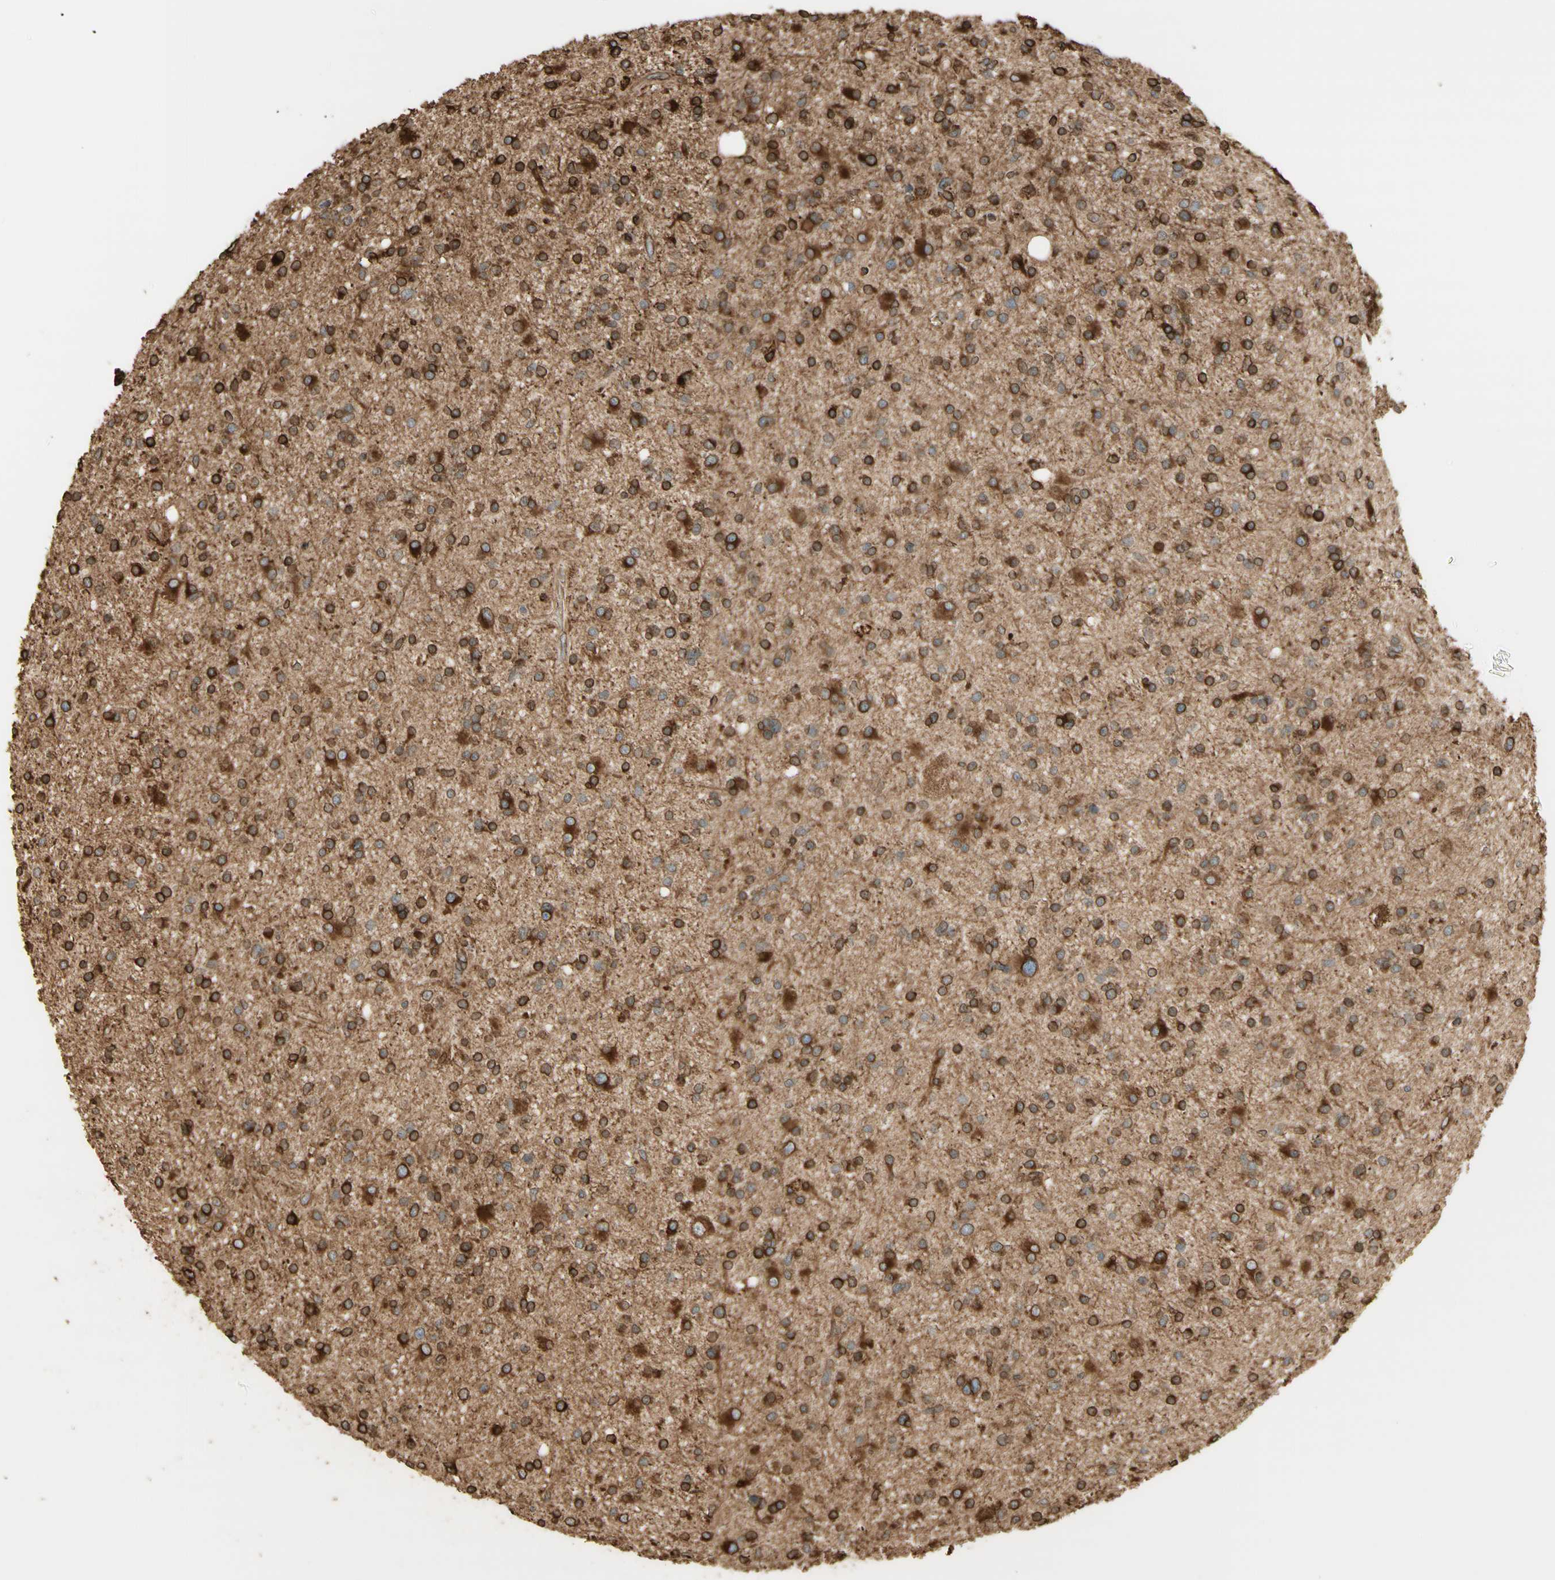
{"staining": {"intensity": "strong", "quantity": "25%-75%", "location": "cytoplasmic/membranous"}, "tissue": "glioma", "cell_type": "Tumor cells", "image_type": "cancer", "snomed": [{"axis": "morphology", "description": "Glioma, malignant, High grade"}, {"axis": "topography", "description": "Brain"}], "caption": "This is an image of immunohistochemistry staining of malignant high-grade glioma, which shows strong positivity in the cytoplasmic/membranous of tumor cells.", "gene": "CANX", "patient": {"sex": "male", "age": 33}}